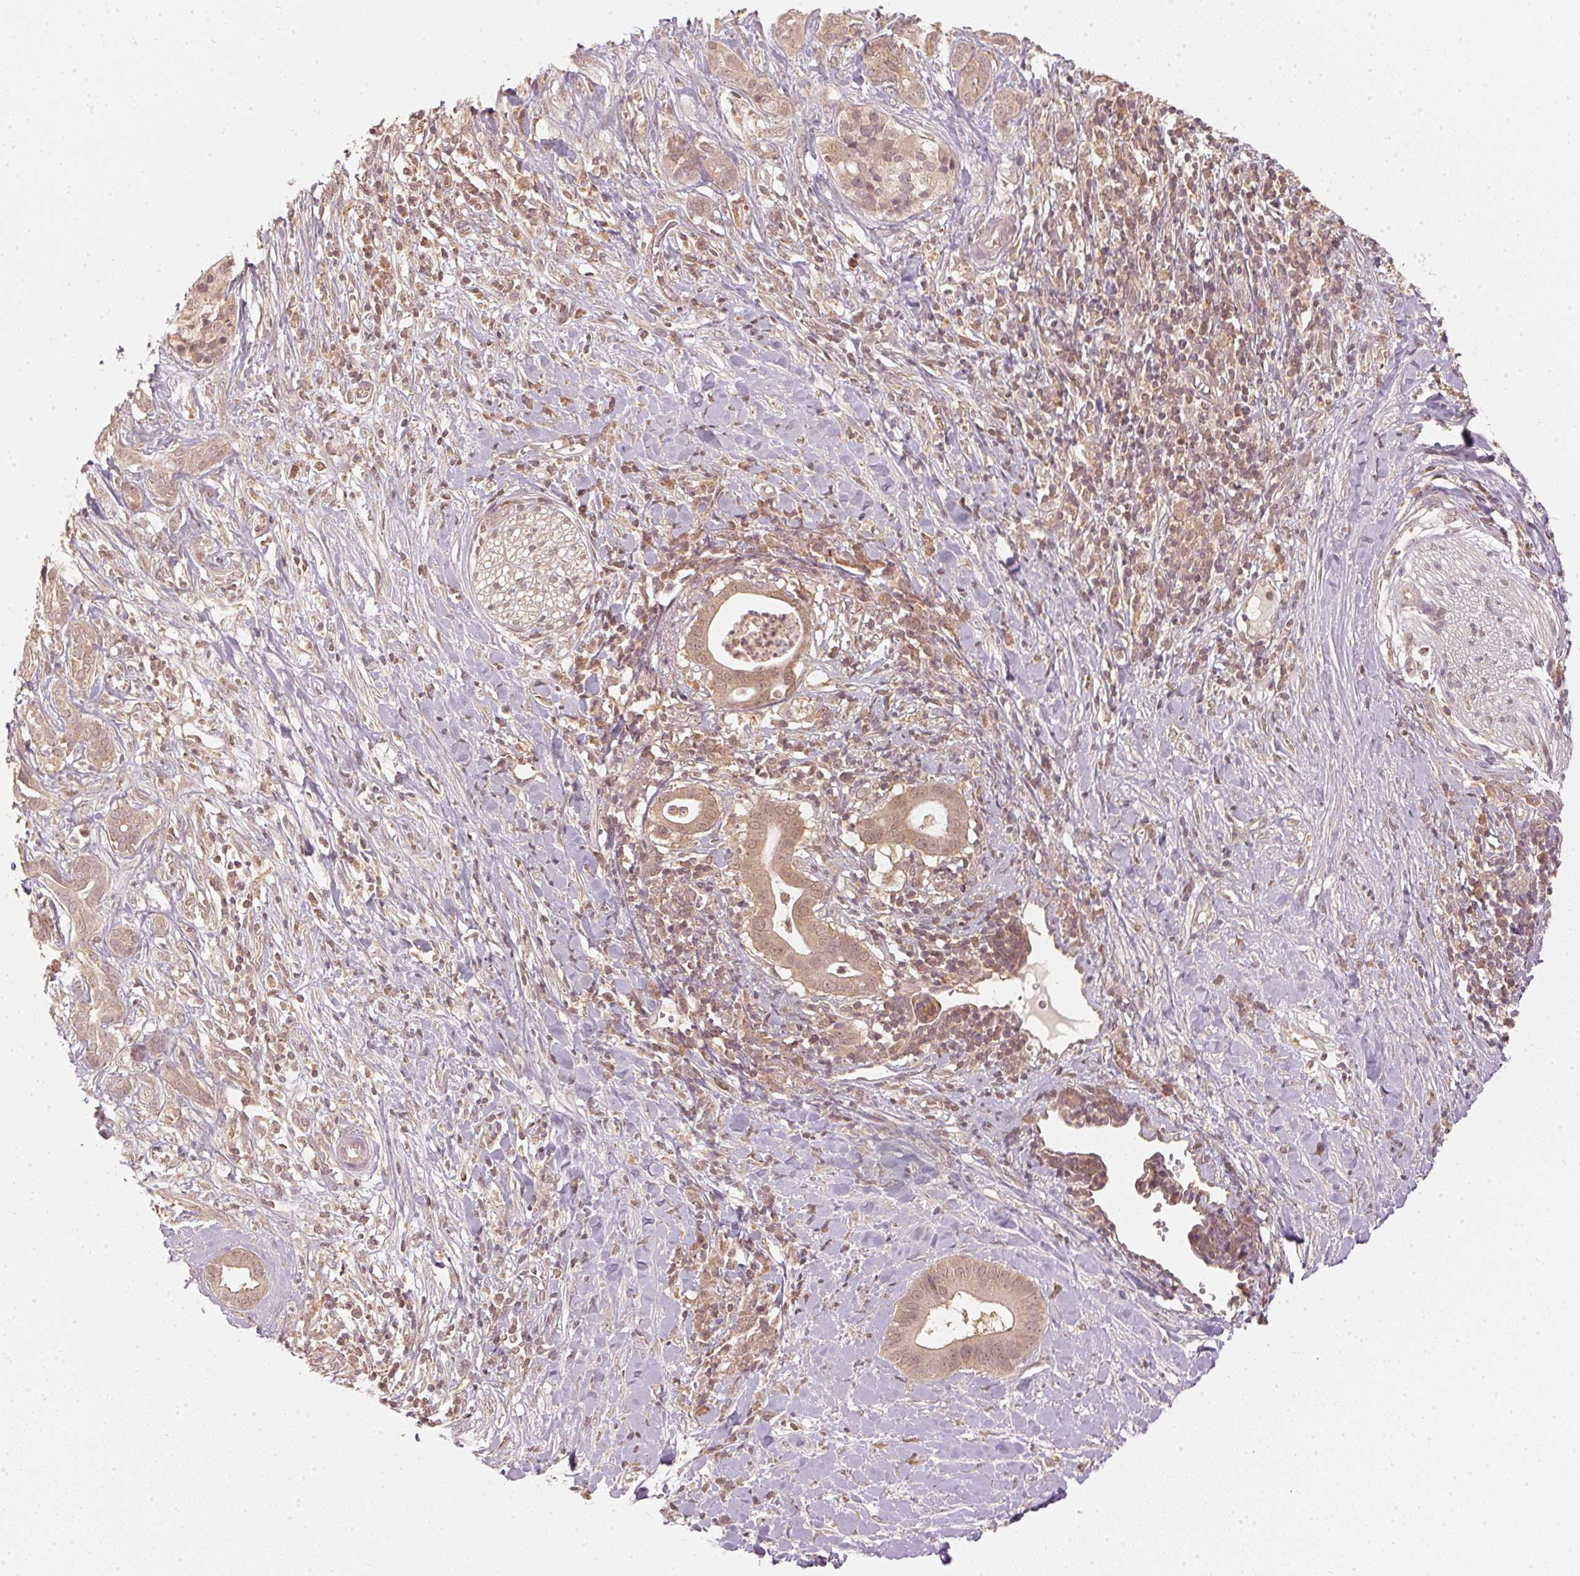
{"staining": {"intensity": "weak", "quantity": ">75%", "location": "cytoplasmic/membranous,nuclear"}, "tissue": "pancreatic cancer", "cell_type": "Tumor cells", "image_type": "cancer", "snomed": [{"axis": "morphology", "description": "Adenocarcinoma, NOS"}, {"axis": "topography", "description": "Pancreas"}], "caption": "Pancreatic adenocarcinoma tissue demonstrates weak cytoplasmic/membranous and nuclear positivity in about >75% of tumor cells", "gene": "UBE2L3", "patient": {"sex": "male", "age": 61}}